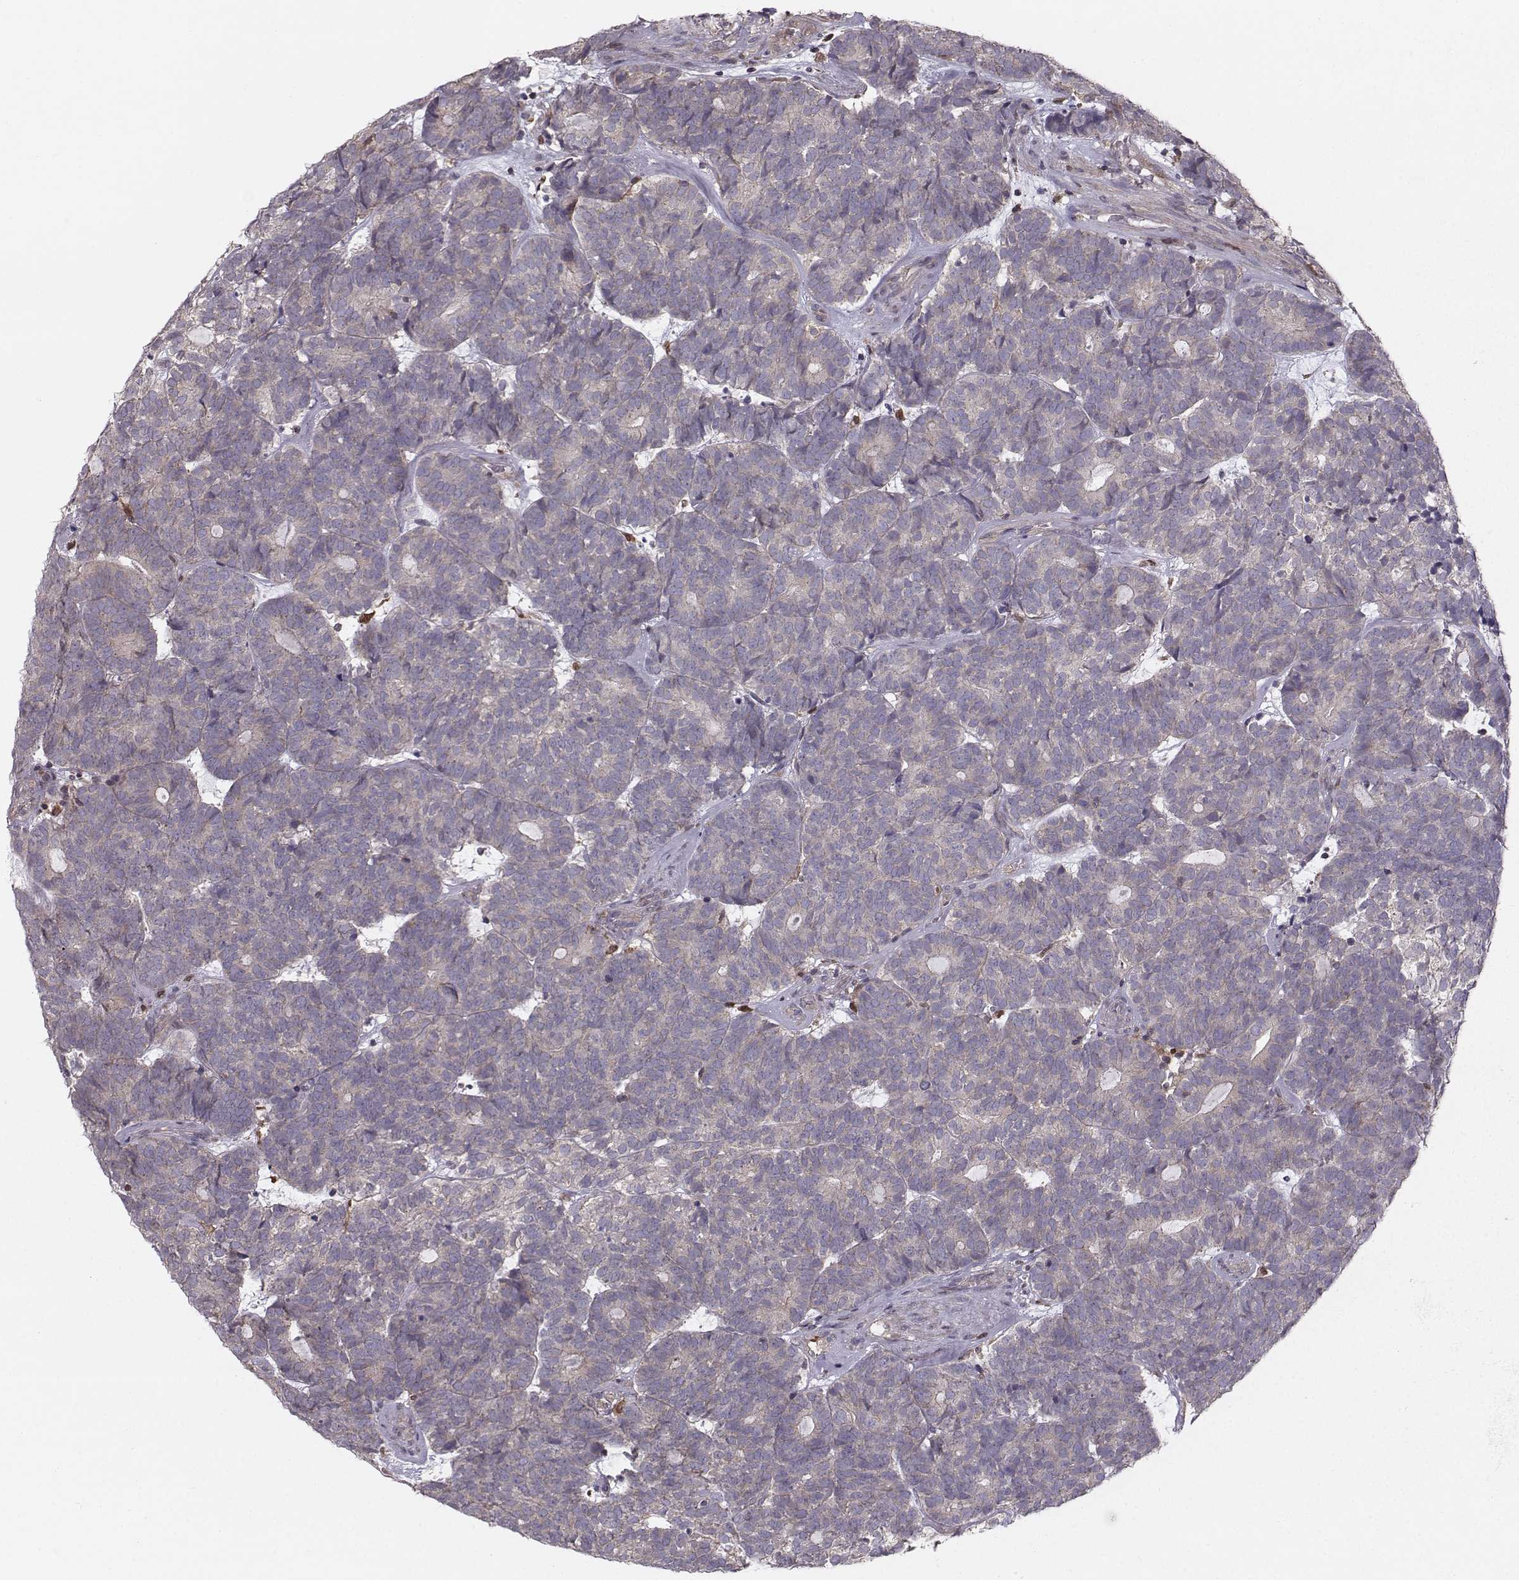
{"staining": {"intensity": "negative", "quantity": "none", "location": "none"}, "tissue": "head and neck cancer", "cell_type": "Tumor cells", "image_type": "cancer", "snomed": [{"axis": "morphology", "description": "Adenocarcinoma, NOS"}, {"axis": "topography", "description": "Head-Neck"}], "caption": "There is no significant staining in tumor cells of adenocarcinoma (head and neck).", "gene": "ASB16", "patient": {"sex": "female", "age": 81}}